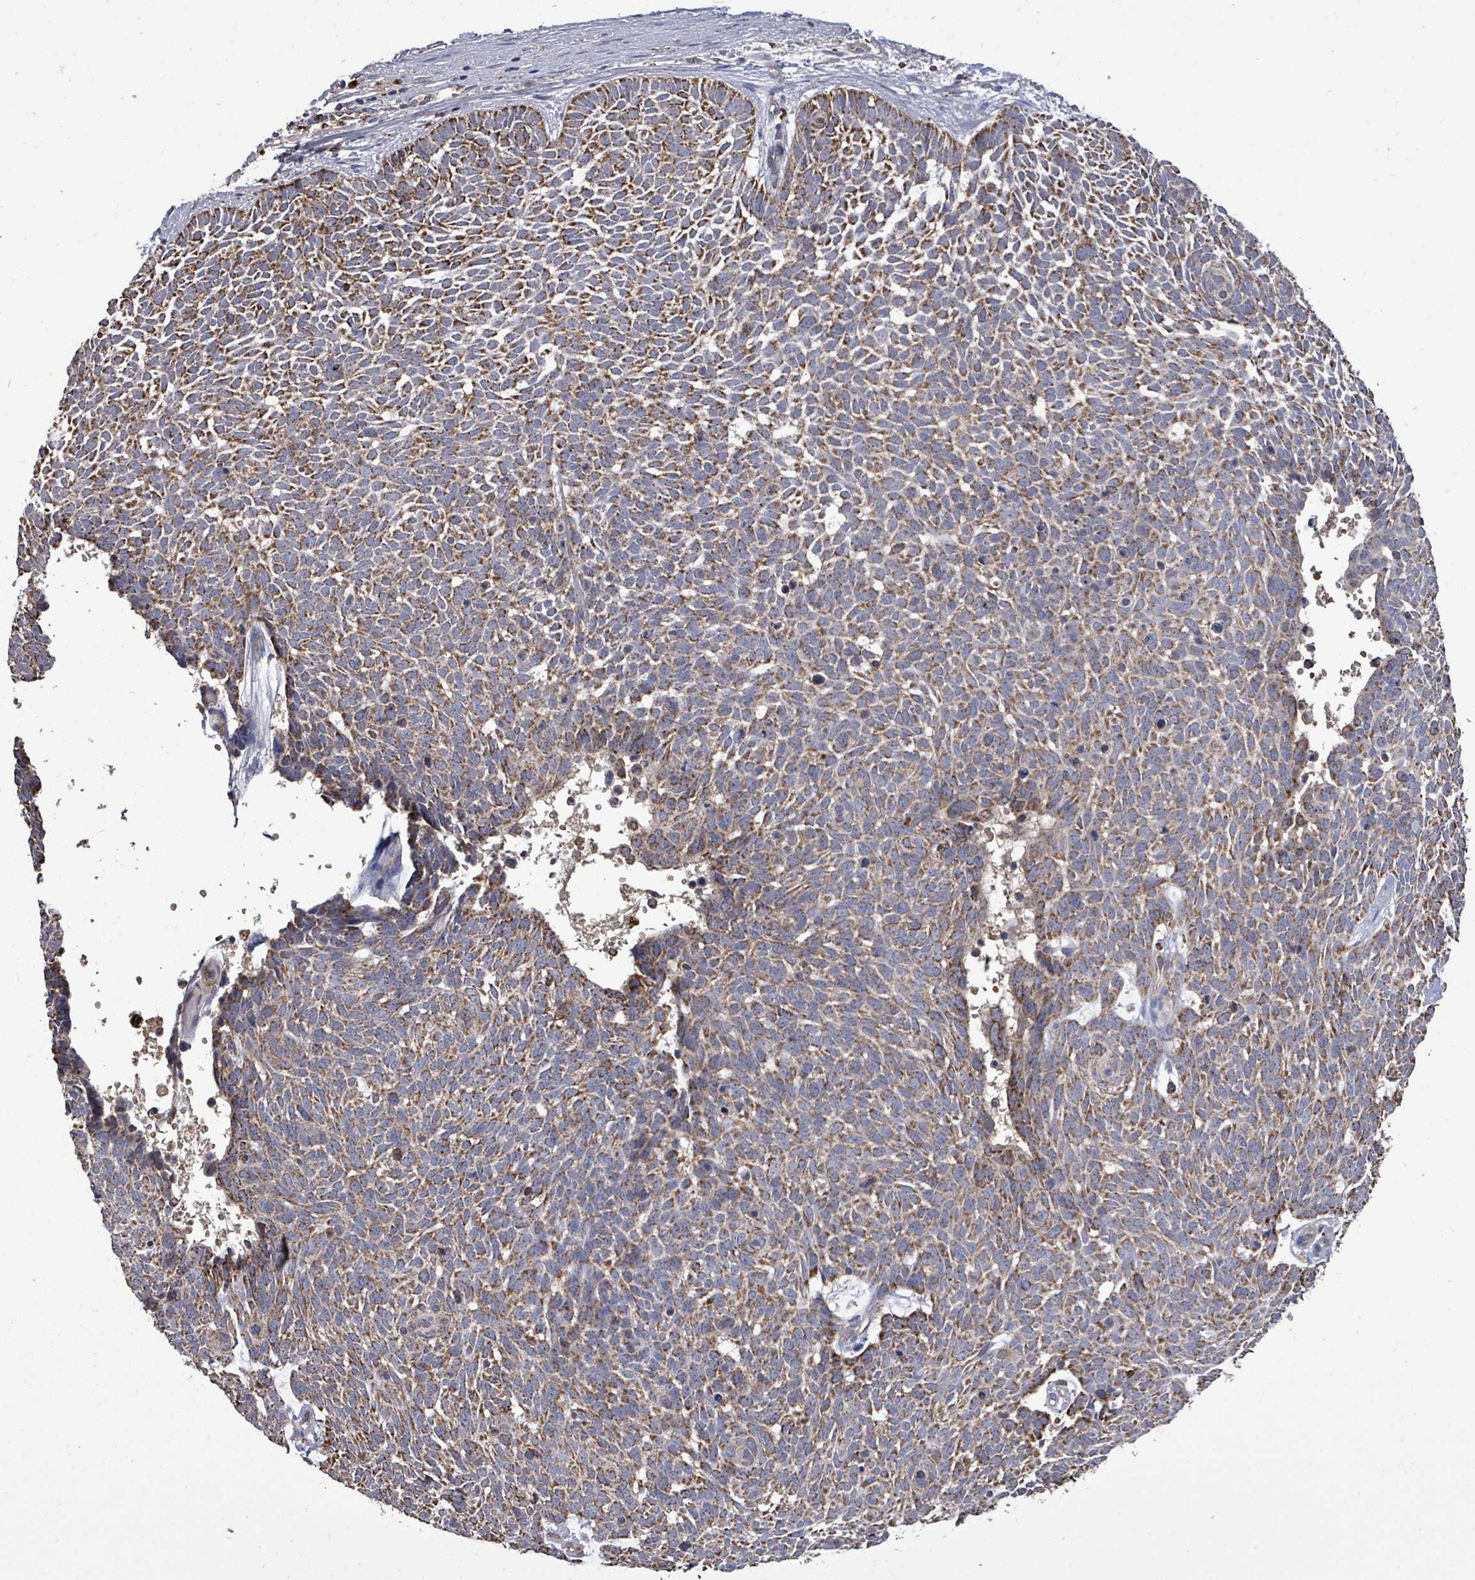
{"staining": {"intensity": "strong", "quantity": ">75%", "location": "cytoplasmic/membranous"}, "tissue": "skin cancer", "cell_type": "Tumor cells", "image_type": "cancer", "snomed": [{"axis": "morphology", "description": "Basal cell carcinoma"}, {"axis": "topography", "description": "Skin"}], "caption": "Immunohistochemical staining of skin cancer (basal cell carcinoma) displays high levels of strong cytoplasmic/membranous expression in about >75% of tumor cells. The staining was performed using DAB to visualize the protein expression in brown, while the nuclei were stained in blue with hematoxylin (Magnification: 20x).", "gene": "MTMR12", "patient": {"sex": "male", "age": 61}}